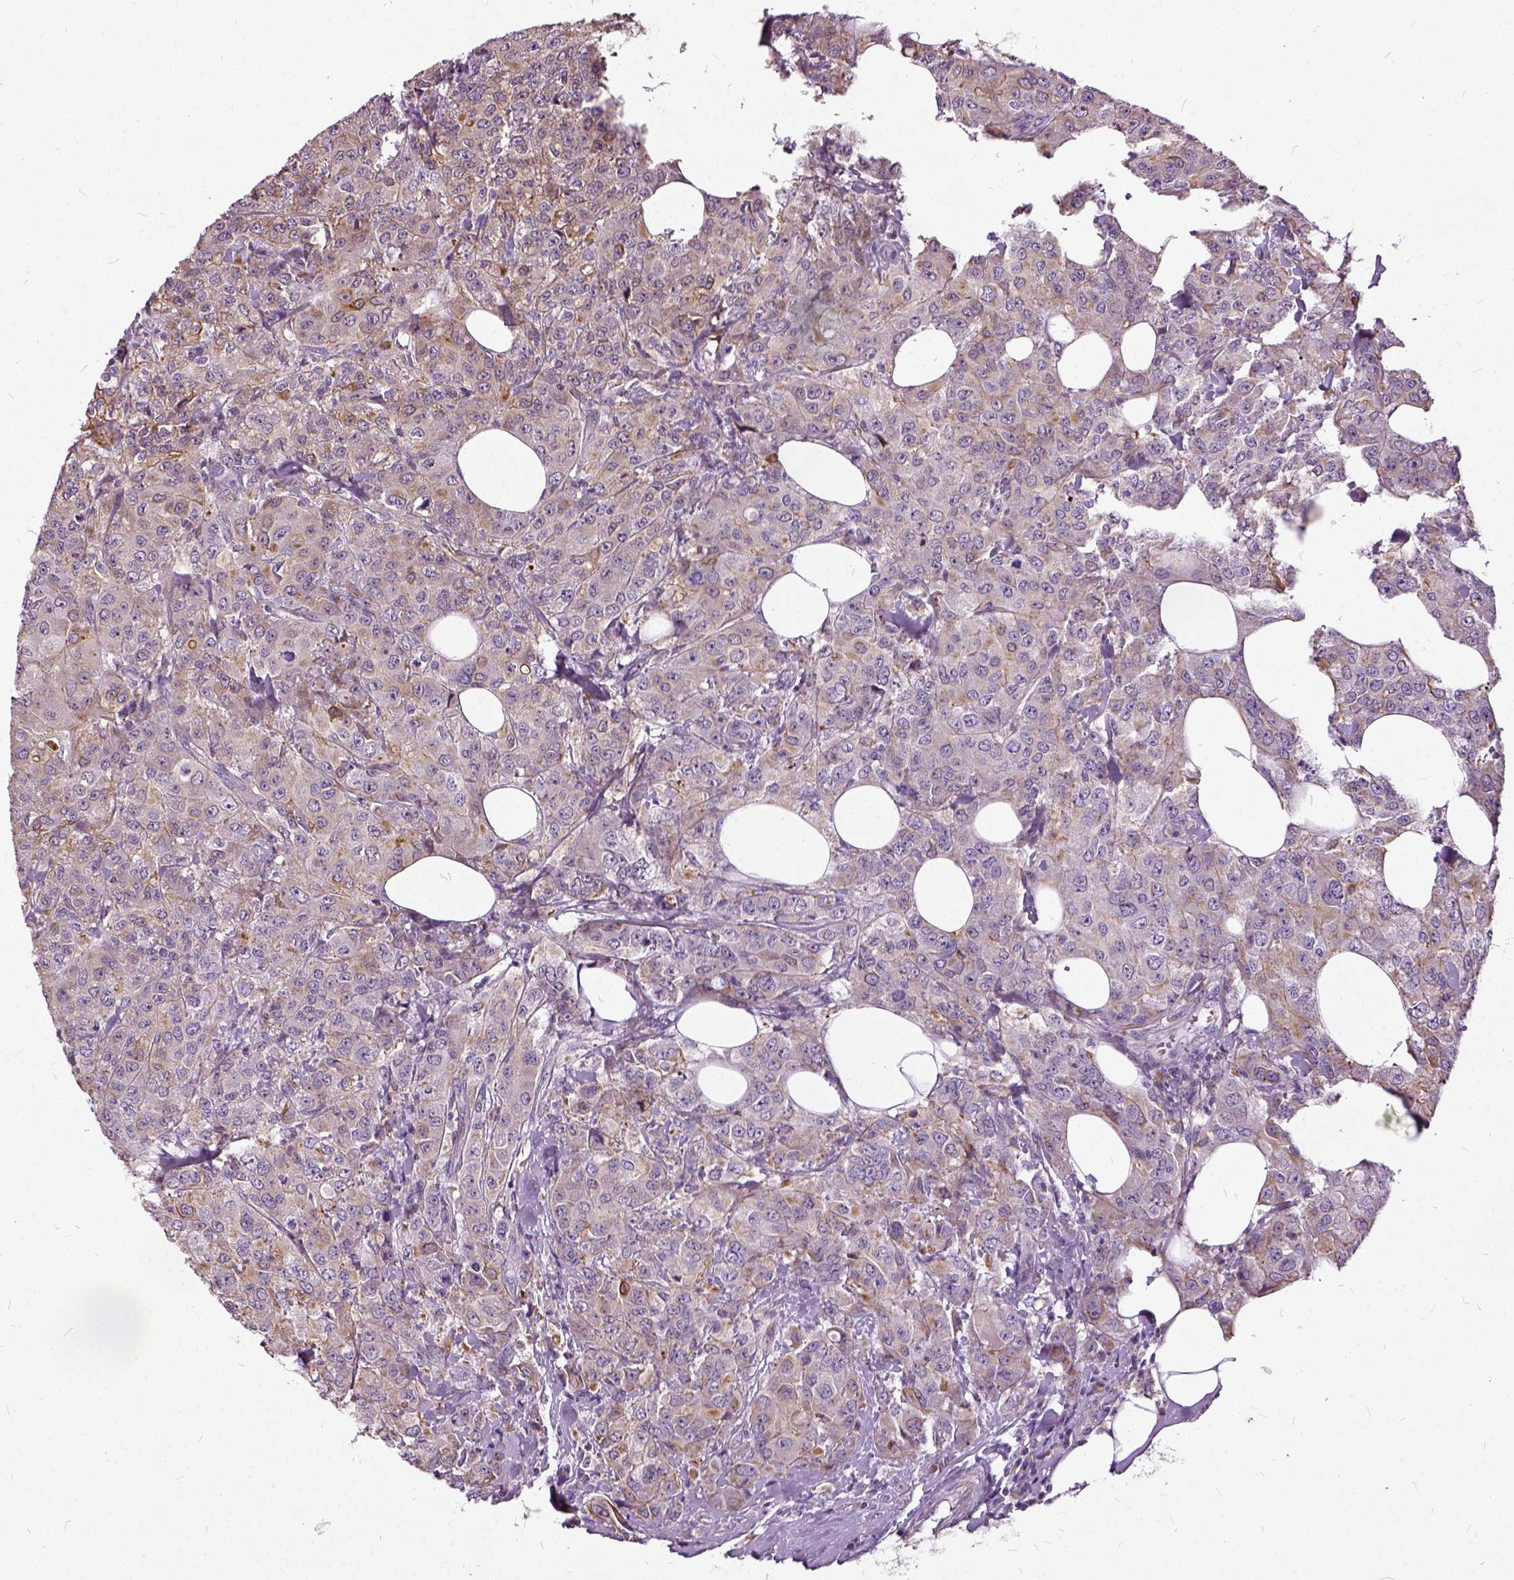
{"staining": {"intensity": "moderate", "quantity": "25%-75%", "location": "cytoplasmic/membranous"}, "tissue": "breast cancer", "cell_type": "Tumor cells", "image_type": "cancer", "snomed": [{"axis": "morphology", "description": "Normal tissue, NOS"}, {"axis": "morphology", "description": "Duct carcinoma"}, {"axis": "topography", "description": "Breast"}], "caption": "Immunohistochemical staining of human breast invasive ductal carcinoma shows moderate cytoplasmic/membranous protein staining in approximately 25%-75% of tumor cells. (DAB (3,3'-diaminobenzidine) IHC with brightfield microscopy, high magnification).", "gene": "ILRUN", "patient": {"sex": "female", "age": 43}}